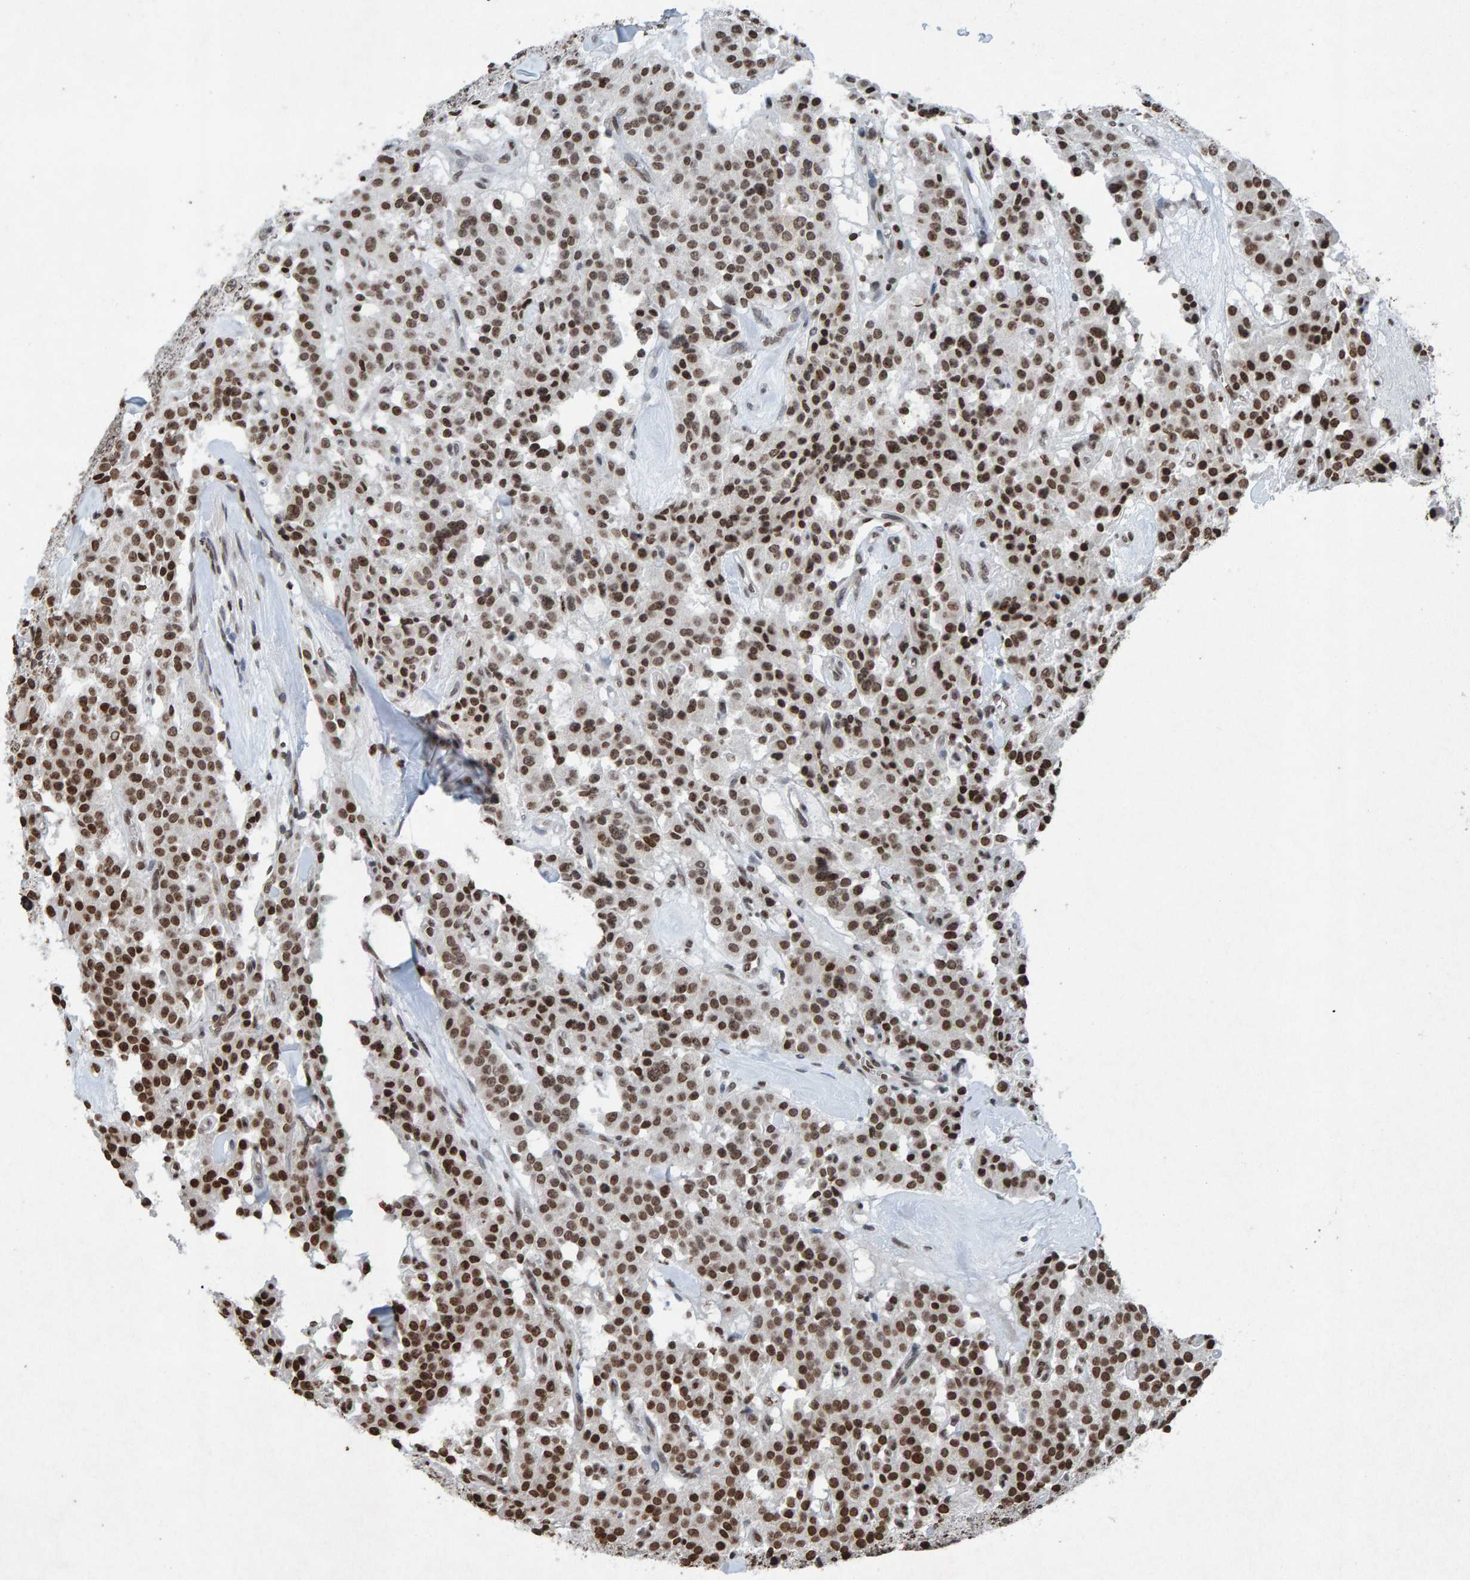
{"staining": {"intensity": "moderate", "quantity": "25%-75%", "location": "nuclear"}, "tissue": "carcinoid", "cell_type": "Tumor cells", "image_type": "cancer", "snomed": [{"axis": "morphology", "description": "Carcinoid, malignant, NOS"}, {"axis": "topography", "description": "Lung"}], "caption": "Protein staining demonstrates moderate nuclear expression in about 25%-75% of tumor cells in carcinoid.", "gene": "H2AZ1", "patient": {"sex": "male", "age": 30}}